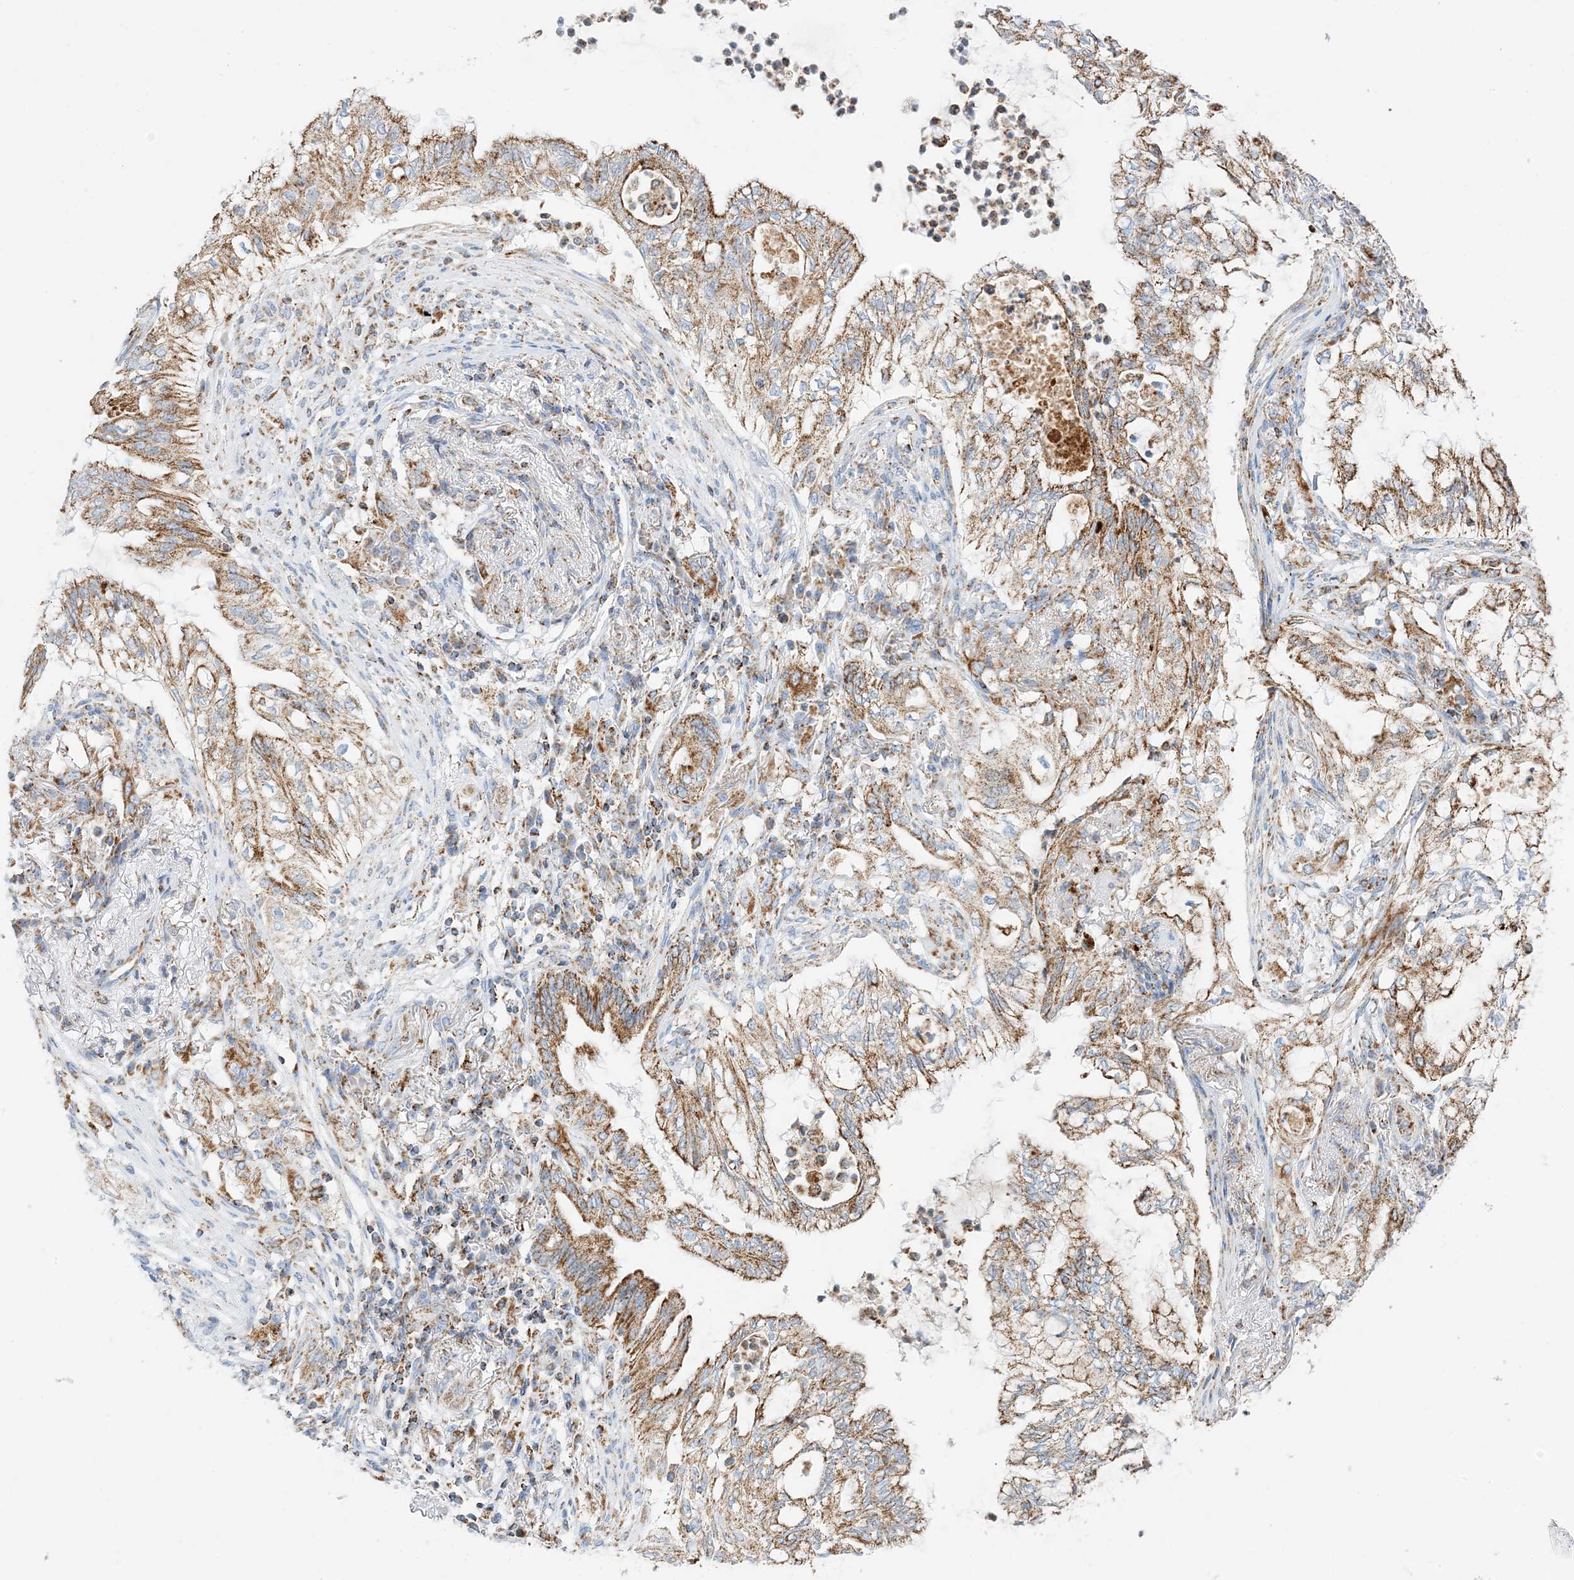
{"staining": {"intensity": "moderate", "quantity": ">75%", "location": "cytoplasmic/membranous"}, "tissue": "lung cancer", "cell_type": "Tumor cells", "image_type": "cancer", "snomed": [{"axis": "morphology", "description": "Adenocarcinoma, NOS"}, {"axis": "topography", "description": "Lung"}], "caption": "Immunohistochemistry (IHC) of lung cancer exhibits medium levels of moderate cytoplasmic/membranous expression in approximately >75% of tumor cells.", "gene": "CAPN13", "patient": {"sex": "female", "age": 70}}